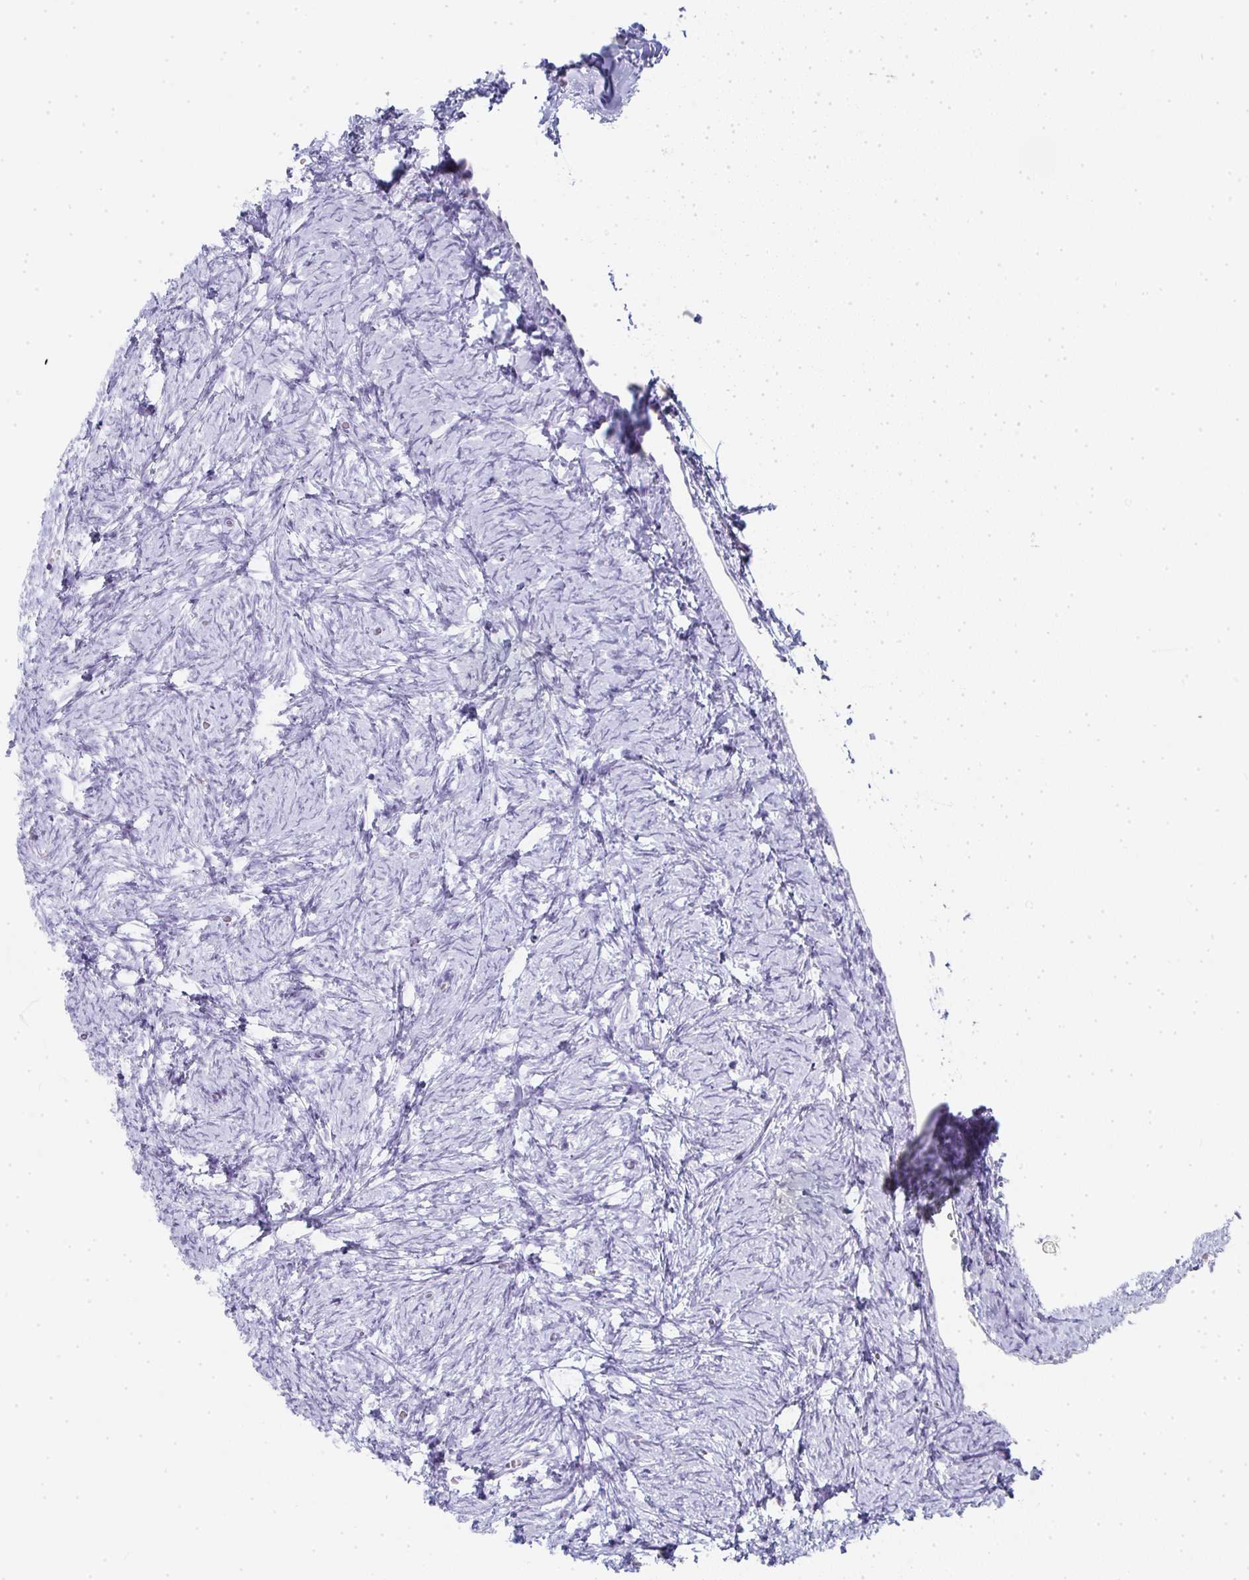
{"staining": {"intensity": "negative", "quantity": "none", "location": "none"}, "tissue": "ovary", "cell_type": "Follicle cells", "image_type": "normal", "snomed": [{"axis": "morphology", "description": "Normal tissue, NOS"}, {"axis": "topography", "description": "Ovary"}], "caption": "Follicle cells show no significant protein positivity in unremarkable ovary. (Stains: DAB (3,3'-diaminobenzidine) immunohistochemistry (IHC) with hematoxylin counter stain, Microscopy: brightfield microscopy at high magnification).", "gene": "TPSD1", "patient": {"sex": "female", "age": 41}}